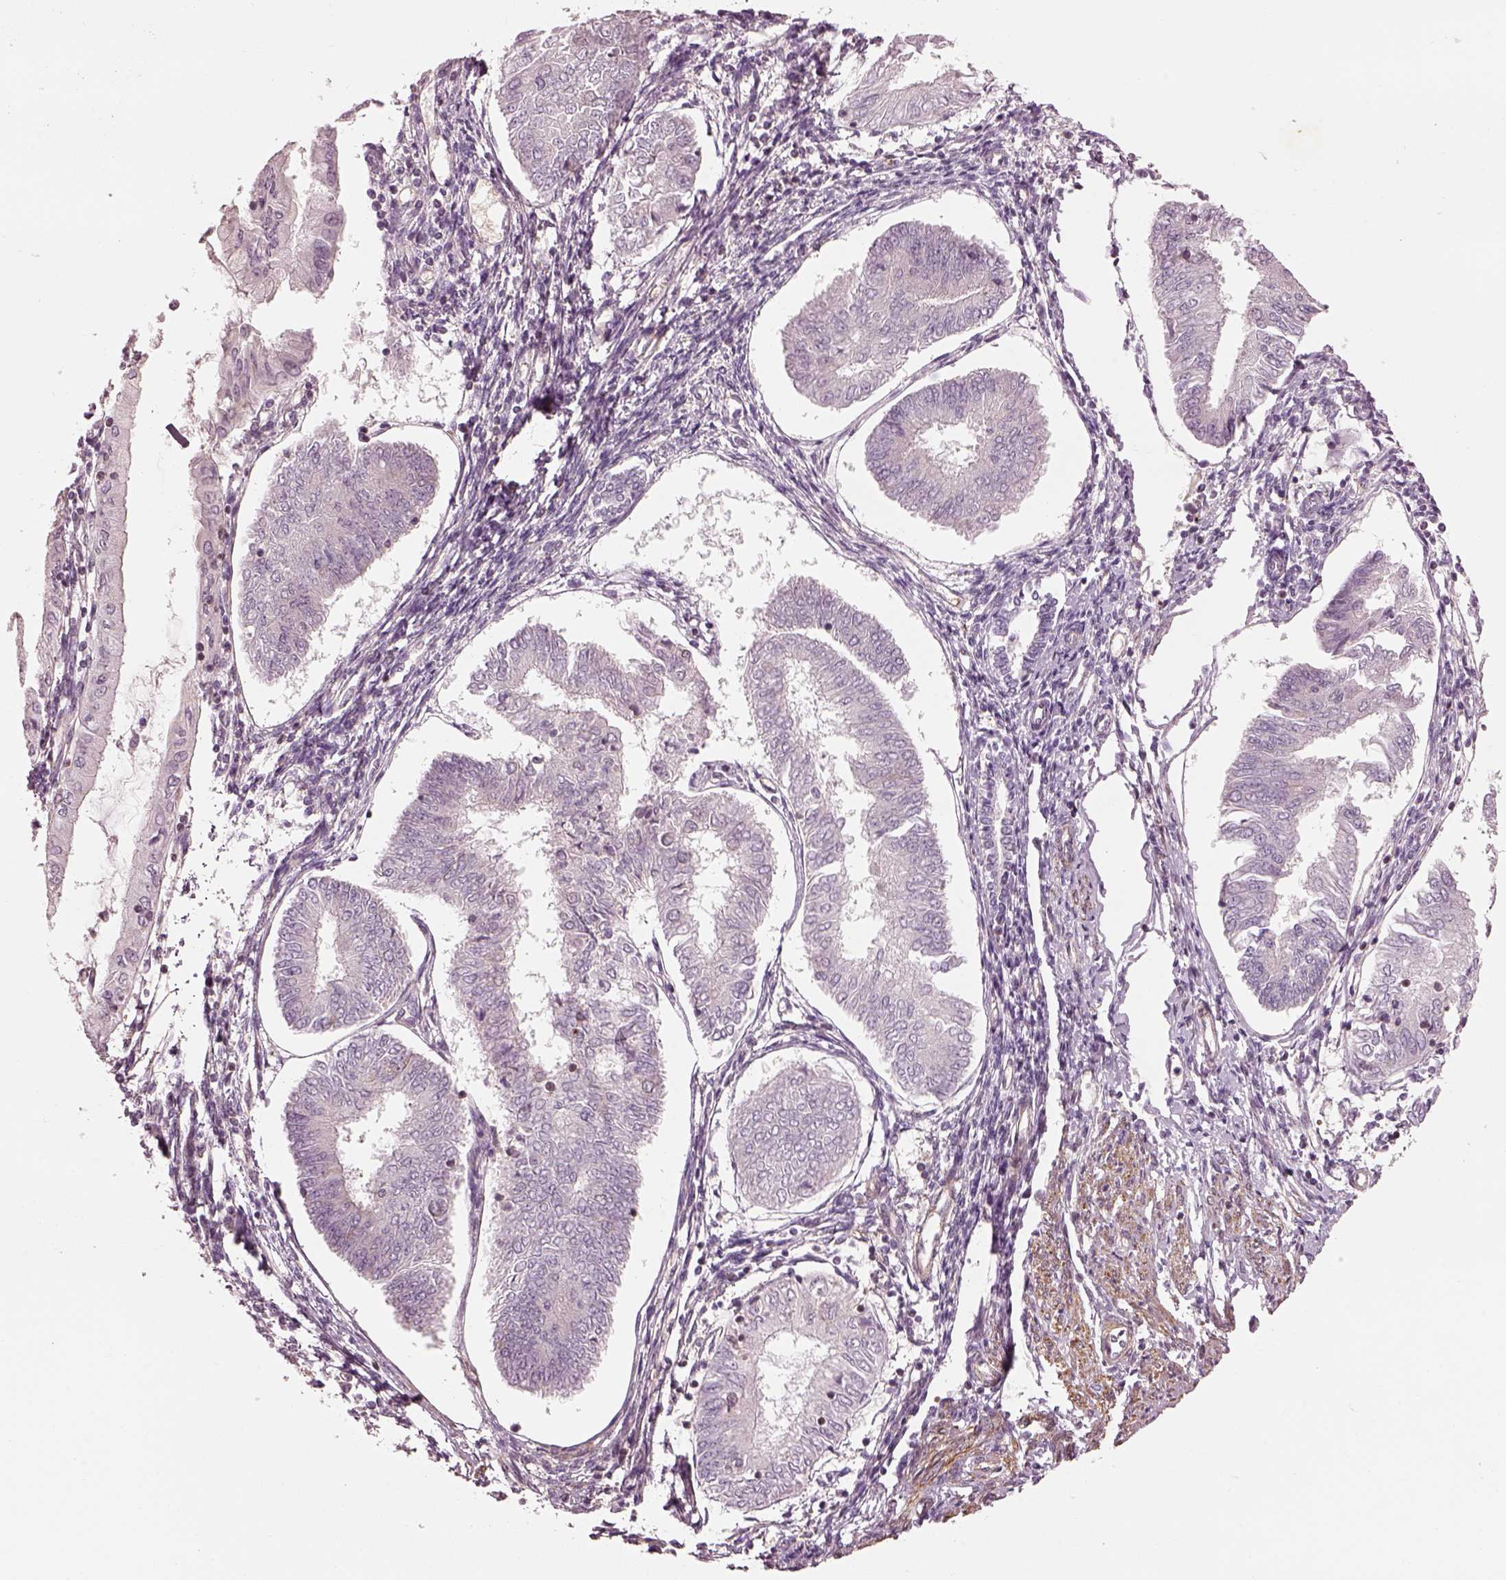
{"staining": {"intensity": "negative", "quantity": "none", "location": "none"}, "tissue": "endometrial cancer", "cell_type": "Tumor cells", "image_type": "cancer", "snomed": [{"axis": "morphology", "description": "Adenocarcinoma, NOS"}, {"axis": "topography", "description": "Endometrium"}], "caption": "There is no significant positivity in tumor cells of adenocarcinoma (endometrial).", "gene": "LSM14A", "patient": {"sex": "female", "age": 68}}